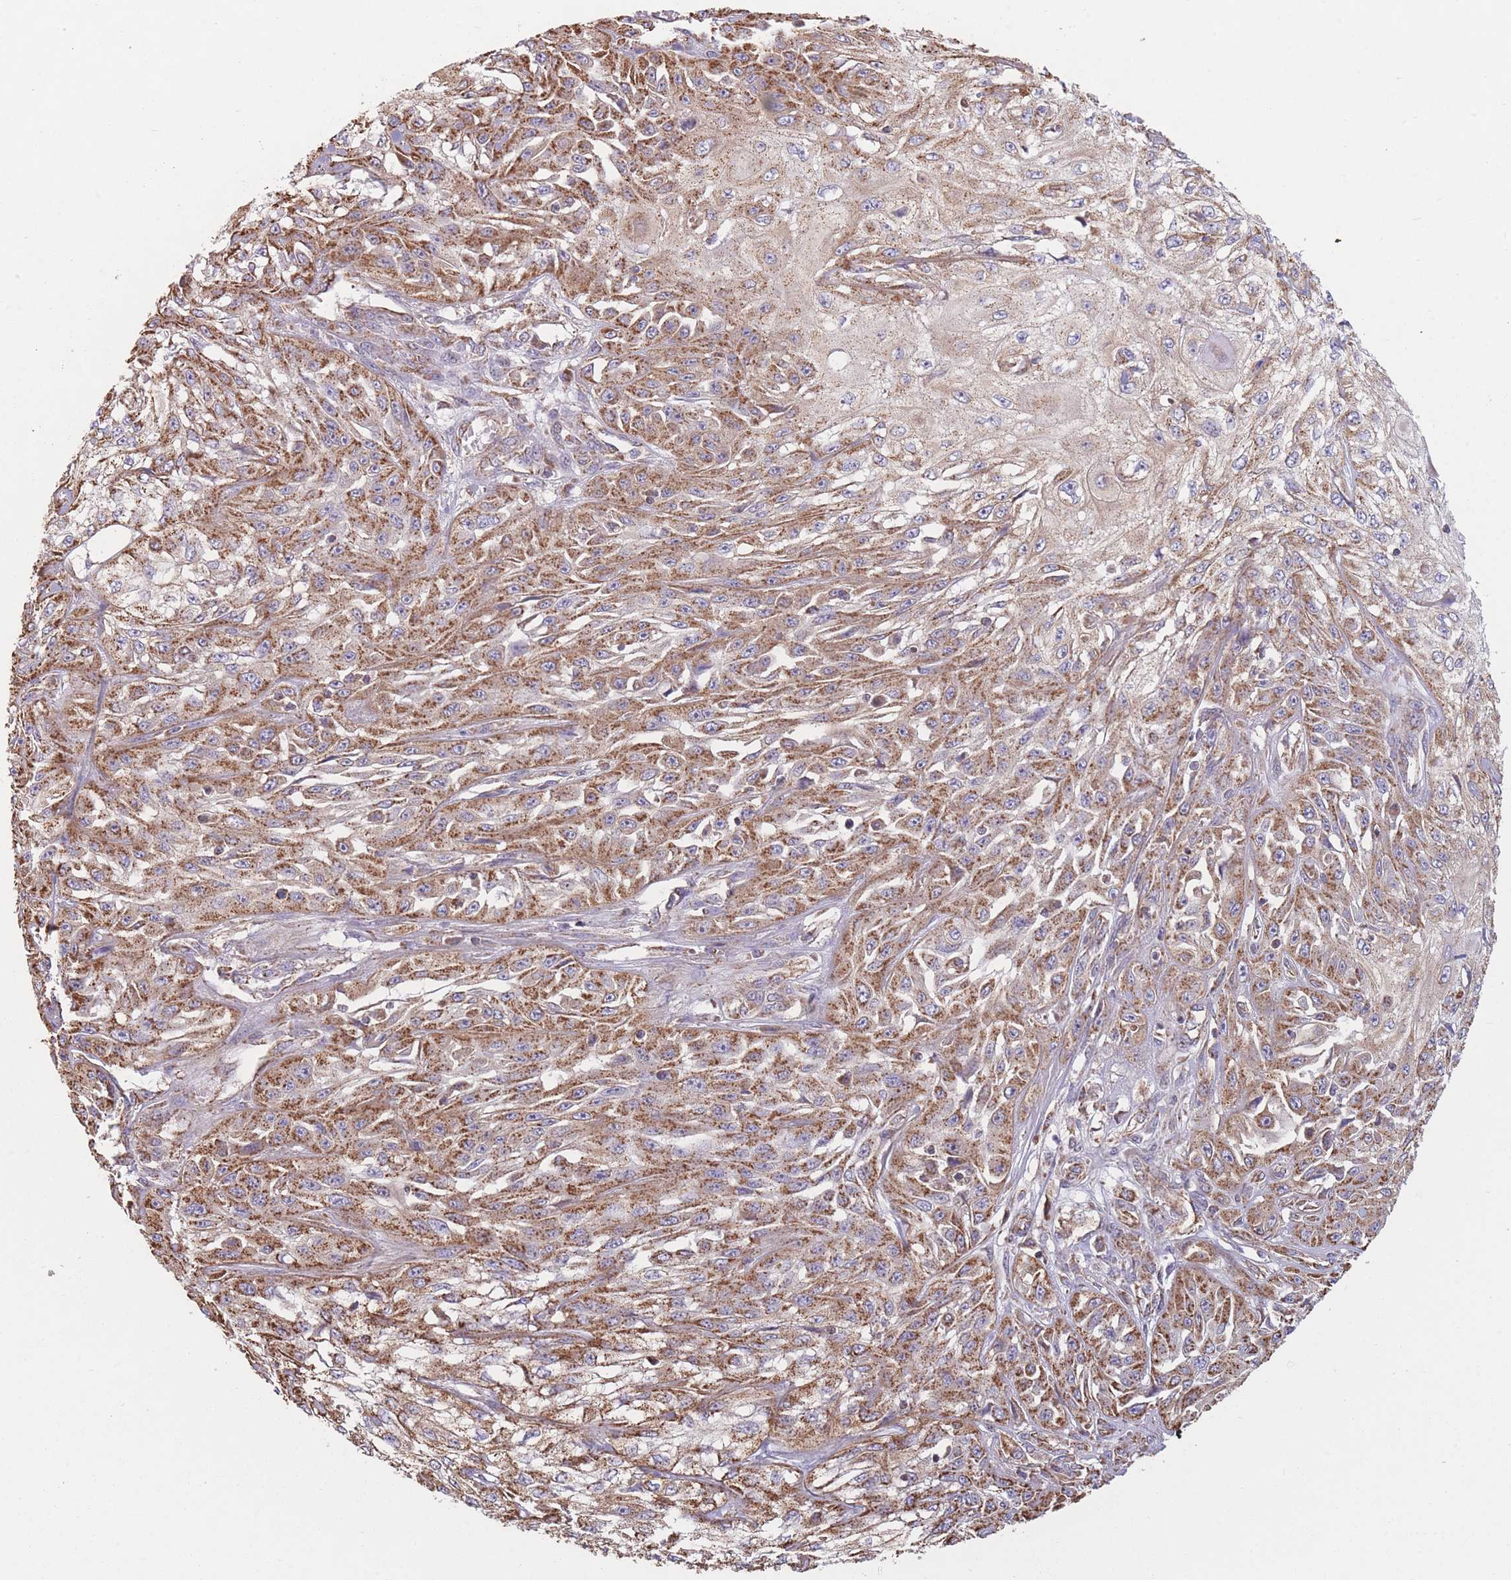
{"staining": {"intensity": "moderate", "quantity": ">75%", "location": "cytoplasmic/membranous"}, "tissue": "skin cancer", "cell_type": "Tumor cells", "image_type": "cancer", "snomed": [{"axis": "morphology", "description": "Squamous cell carcinoma, NOS"}, {"axis": "morphology", "description": "Squamous cell carcinoma, metastatic, NOS"}, {"axis": "topography", "description": "Skin"}, {"axis": "topography", "description": "Lymph node"}], "caption": "Tumor cells exhibit moderate cytoplasmic/membranous staining in approximately >75% of cells in skin squamous cell carcinoma. Immunohistochemistry stains the protein of interest in brown and the nuclei are stained blue.", "gene": "KIF16B", "patient": {"sex": "male", "age": 75}}